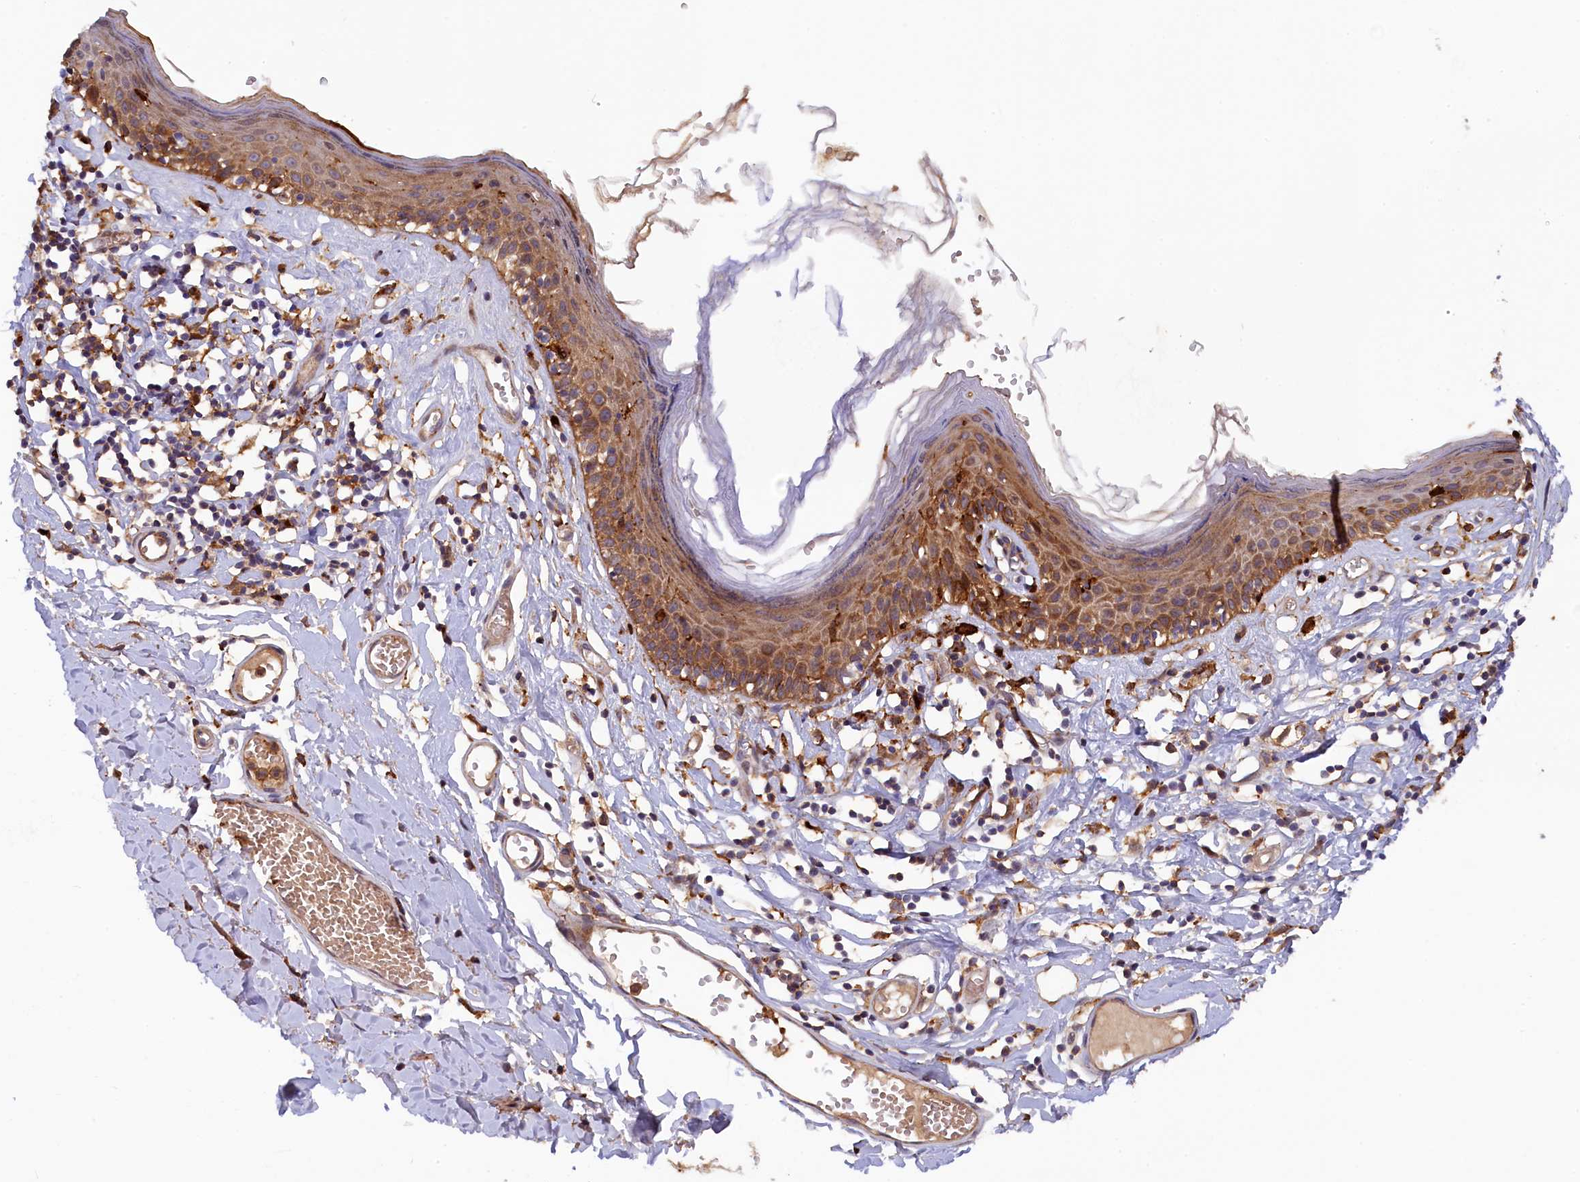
{"staining": {"intensity": "strong", "quantity": "25%-75%", "location": "cytoplasmic/membranous"}, "tissue": "skin", "cell_type": "Epidermal cells", "image_type": "normal", "snomed": [{"axis": "morphology", "description": "Normal tissue, NOS"}, {"axis": "topography", "description": "Adipose tissue"}, {"axis": "topography", "description": "Vascular tissue"}, {"axis": "topography", "description": "Vulva"}, {"axis": "topography", "description": "Peripheral nerve tissue"}], "caption": "The image exhibits a brown stain indicating the presence of a protein in the cytoplasmic/membranous of epidermal cells in skin.", "gene": "FERMT1", "patient": {"sex": "female", "age": 86}}